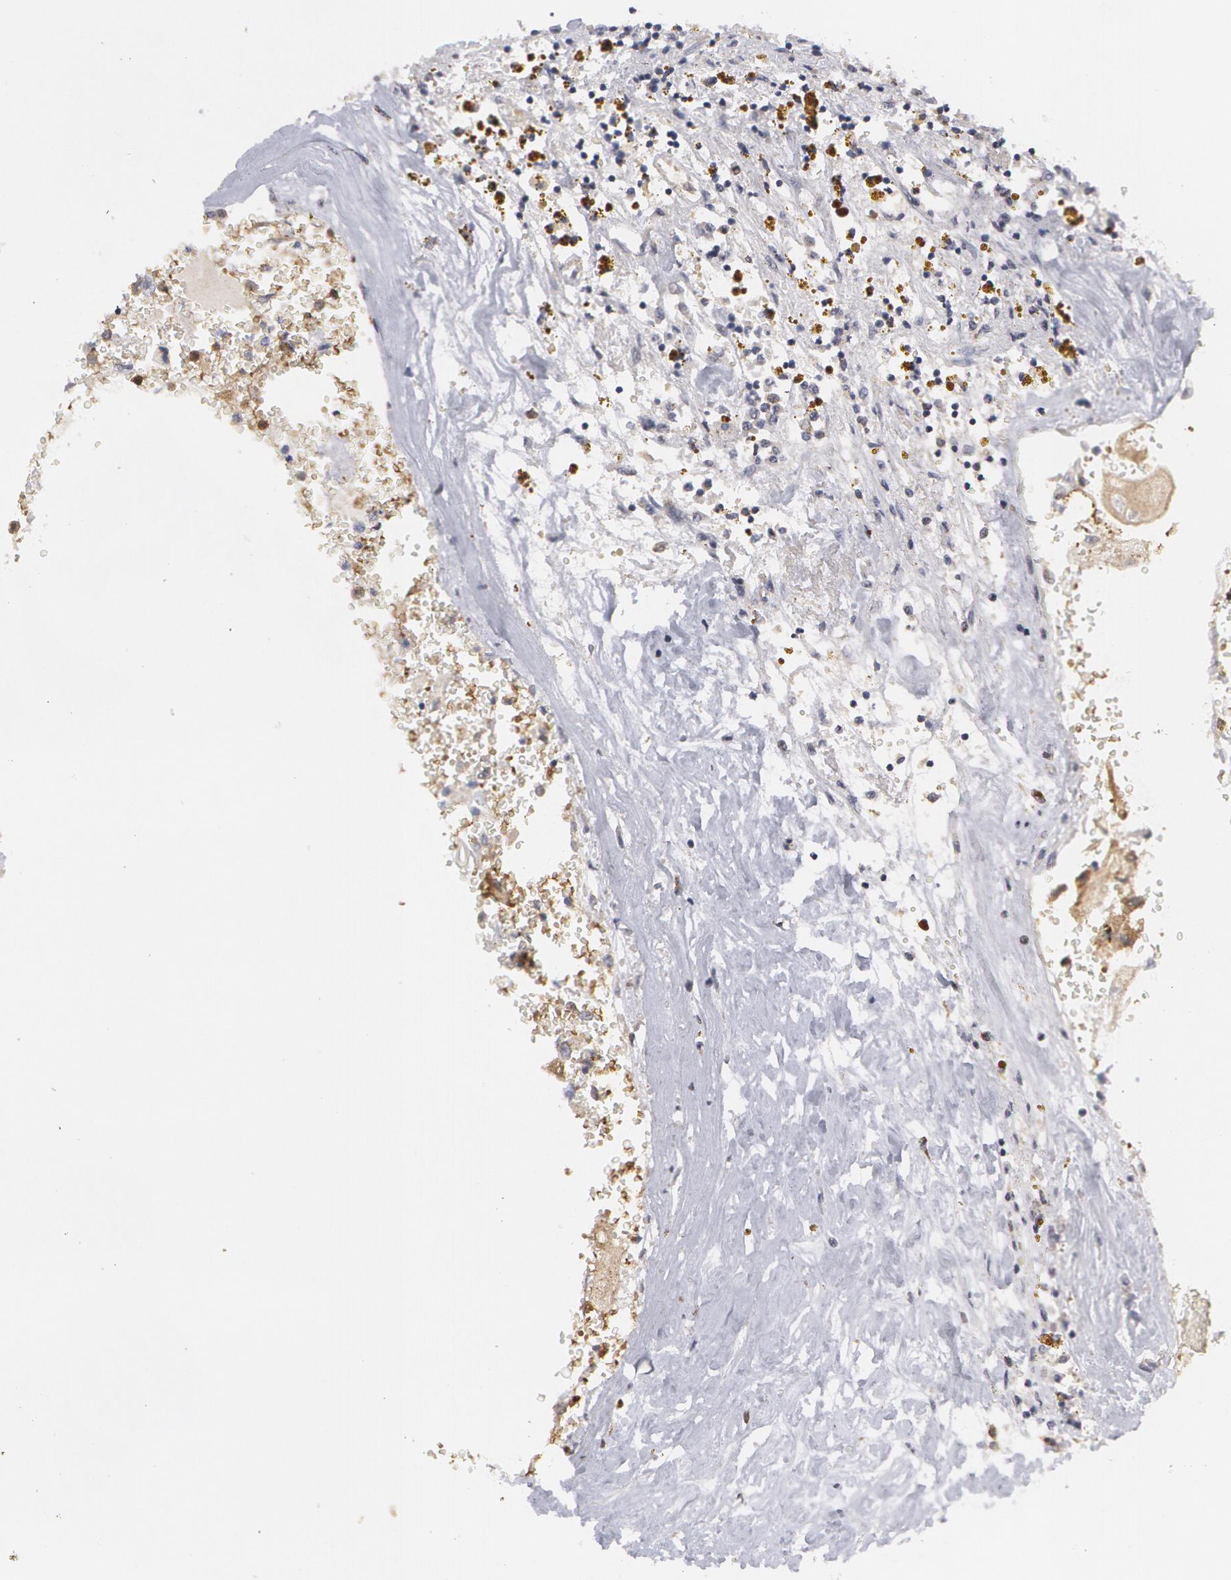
{"staining": {"intensity": "weak", "quantity": ">75%", "location": "cytoplasmic/membranous"}, "tissue": "renal cancer", "cell_type": "Tumor cells", "image_type": "cancer", "snomed": [{"axis": "morphology", "description": "Adenocarcinoma, NOS"}, {"axis": "topography", "description": "Kidney"}], "caption": "Immunohistochemistry micrograph of renal cancer (adenocarcinoma) stained for a protein (brown), which demonstrates low levels of weak cytoplasmic/membranous staining in about >75% of tumor cells.", "gene": "CAT", "patient": {"sex": "male", "age": 78}}